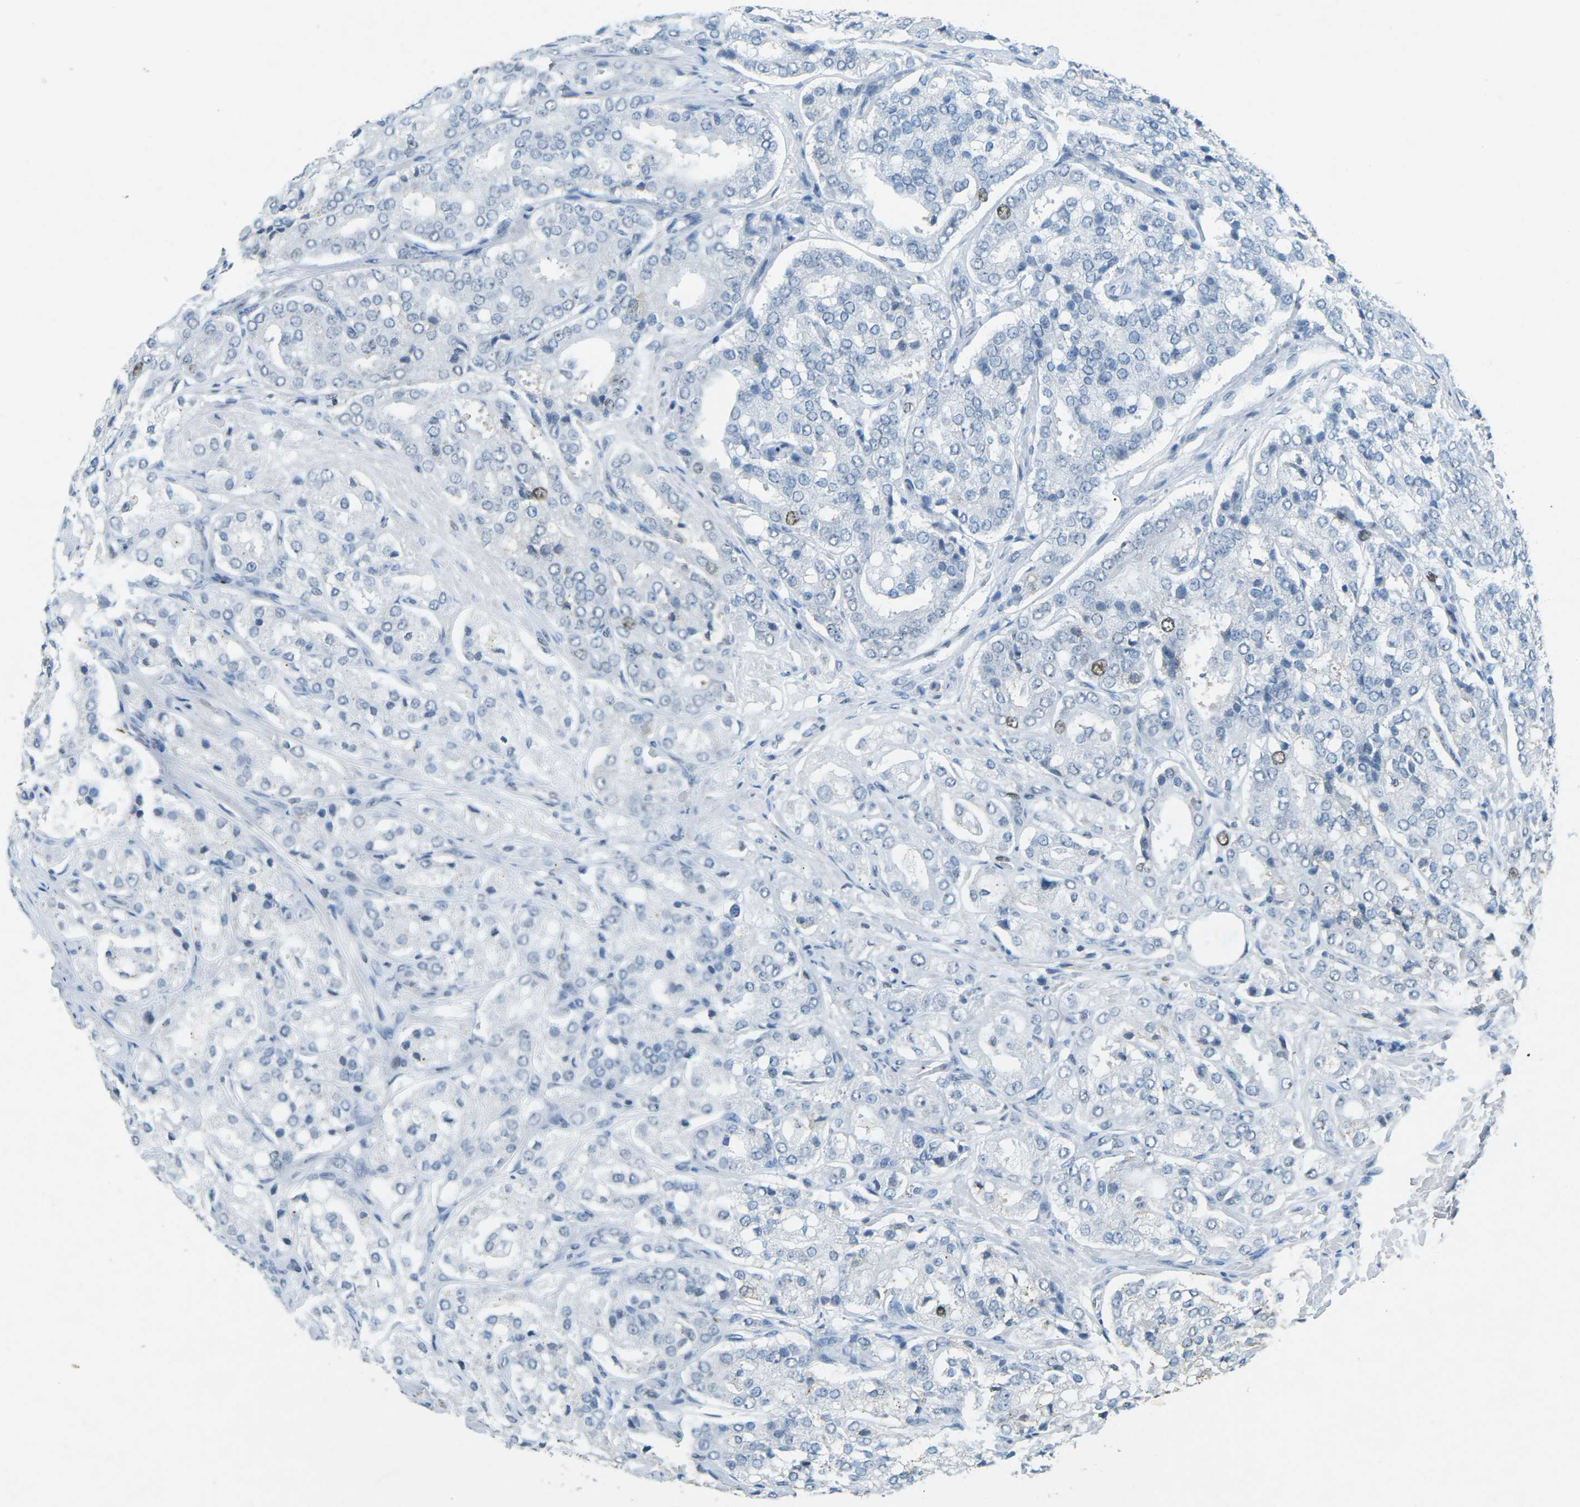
{"staining": {"intensity": "weak", "quantity": "<25%", "location": "nuclear"}, "tissue": "prostate cancer", "cell_type": "Tumor cells", "image_type": "cancer", "snomed": [{"axis": "morphology", "description": "Adenocarcinoma, High grade"}, {"axis": "topography", "description": "Prostate"}], "caption": "Tumor cells show no significant protein staining in prostate cancer (high-grade adenocarcinoma).", "gene": "RB1", "patient": {"sex": "male", "age": 65}}